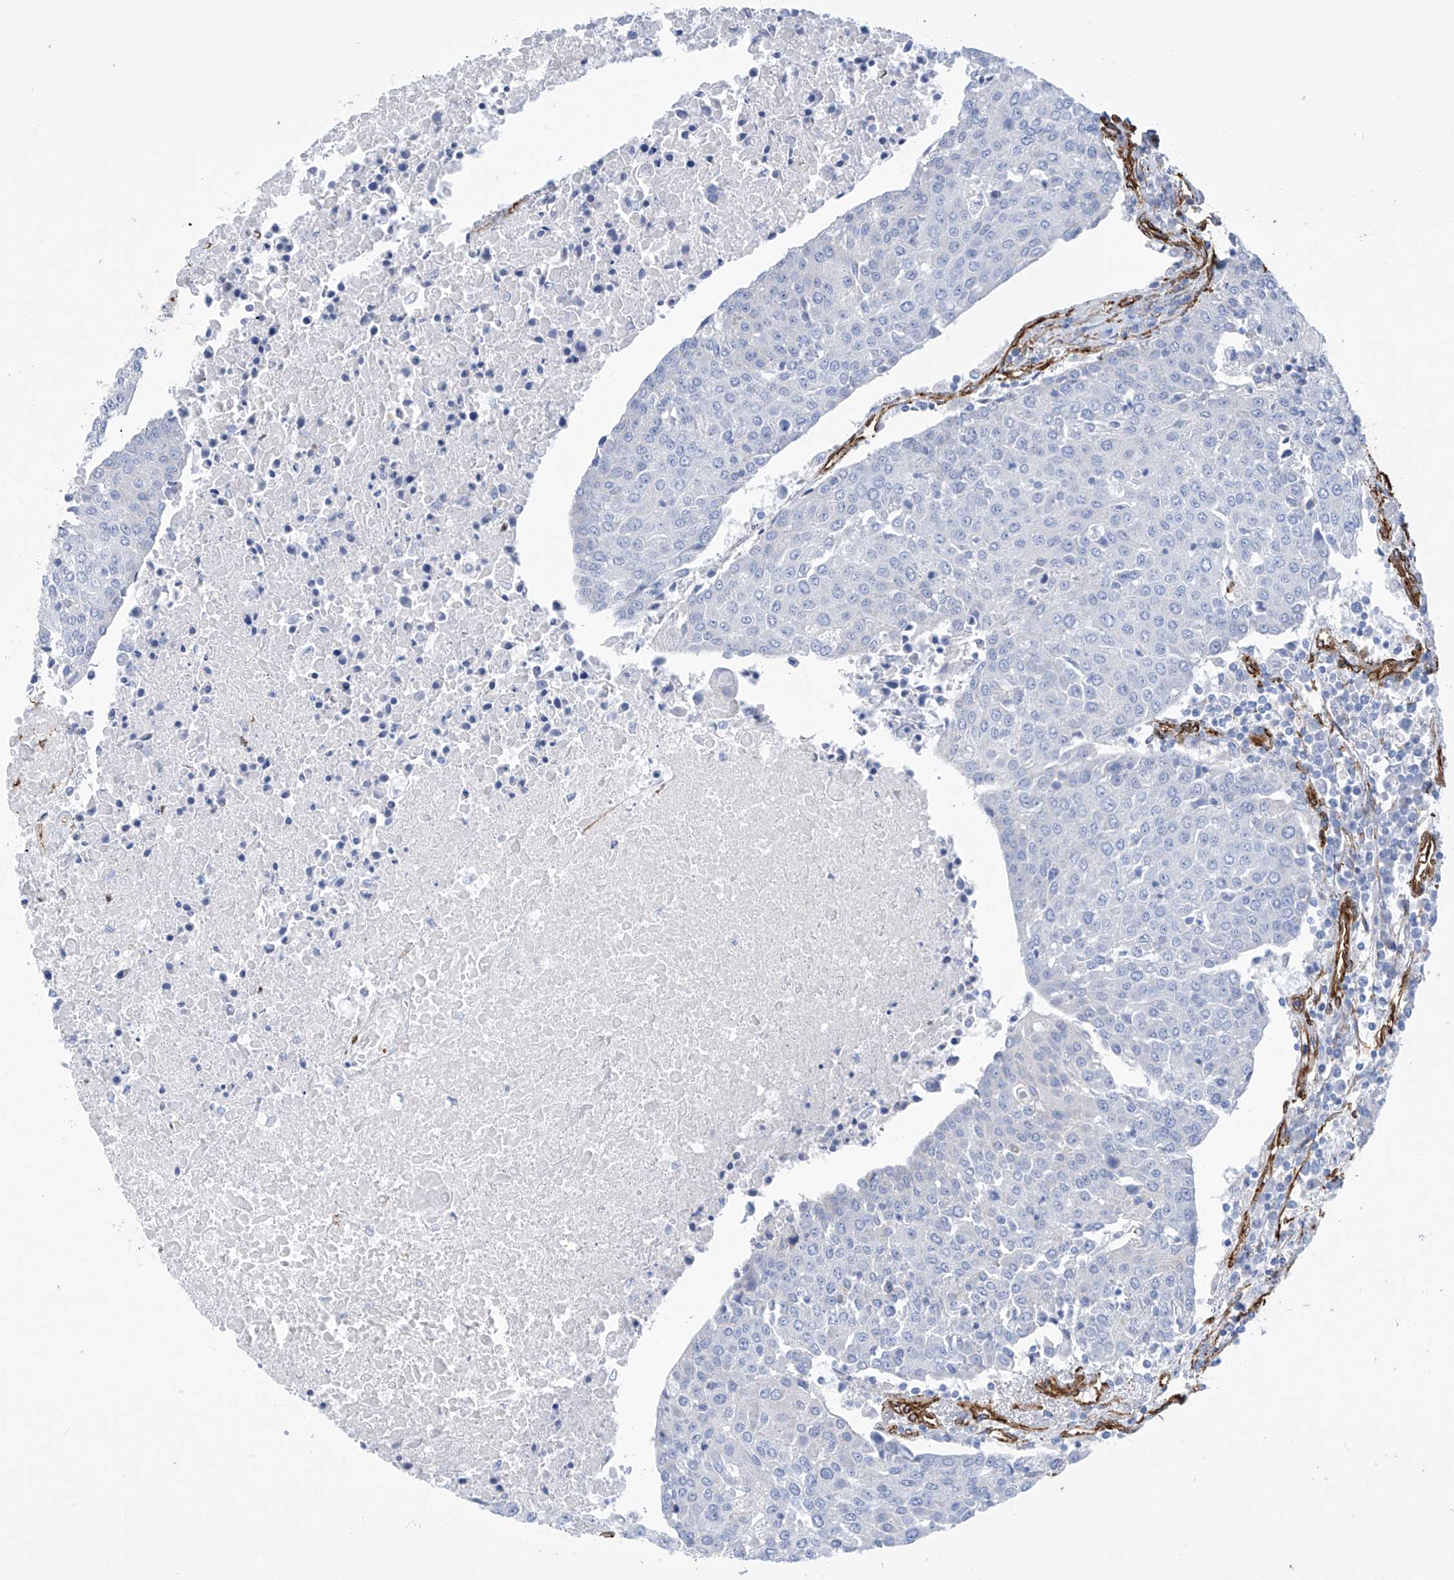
{"staining": {"intensity": "negative", "quantity": "none", "location": "none"}, "tissue": "urothelial cancer", "cell_type": "Tumor cells", "image_type": "cancer", "snomed": [{"axis": "morphology", "description": "Urothelial carcinoma, High grade"}, {"axis": "topography", "description": "Urinary bladder"}], "caption": "High-grade urothelial carcinoma was stained to show a protein in brown. There is no significant staining in tumor cells.", "gene": "UBTD1", "patient": {"sex": "female", "age": 85}}